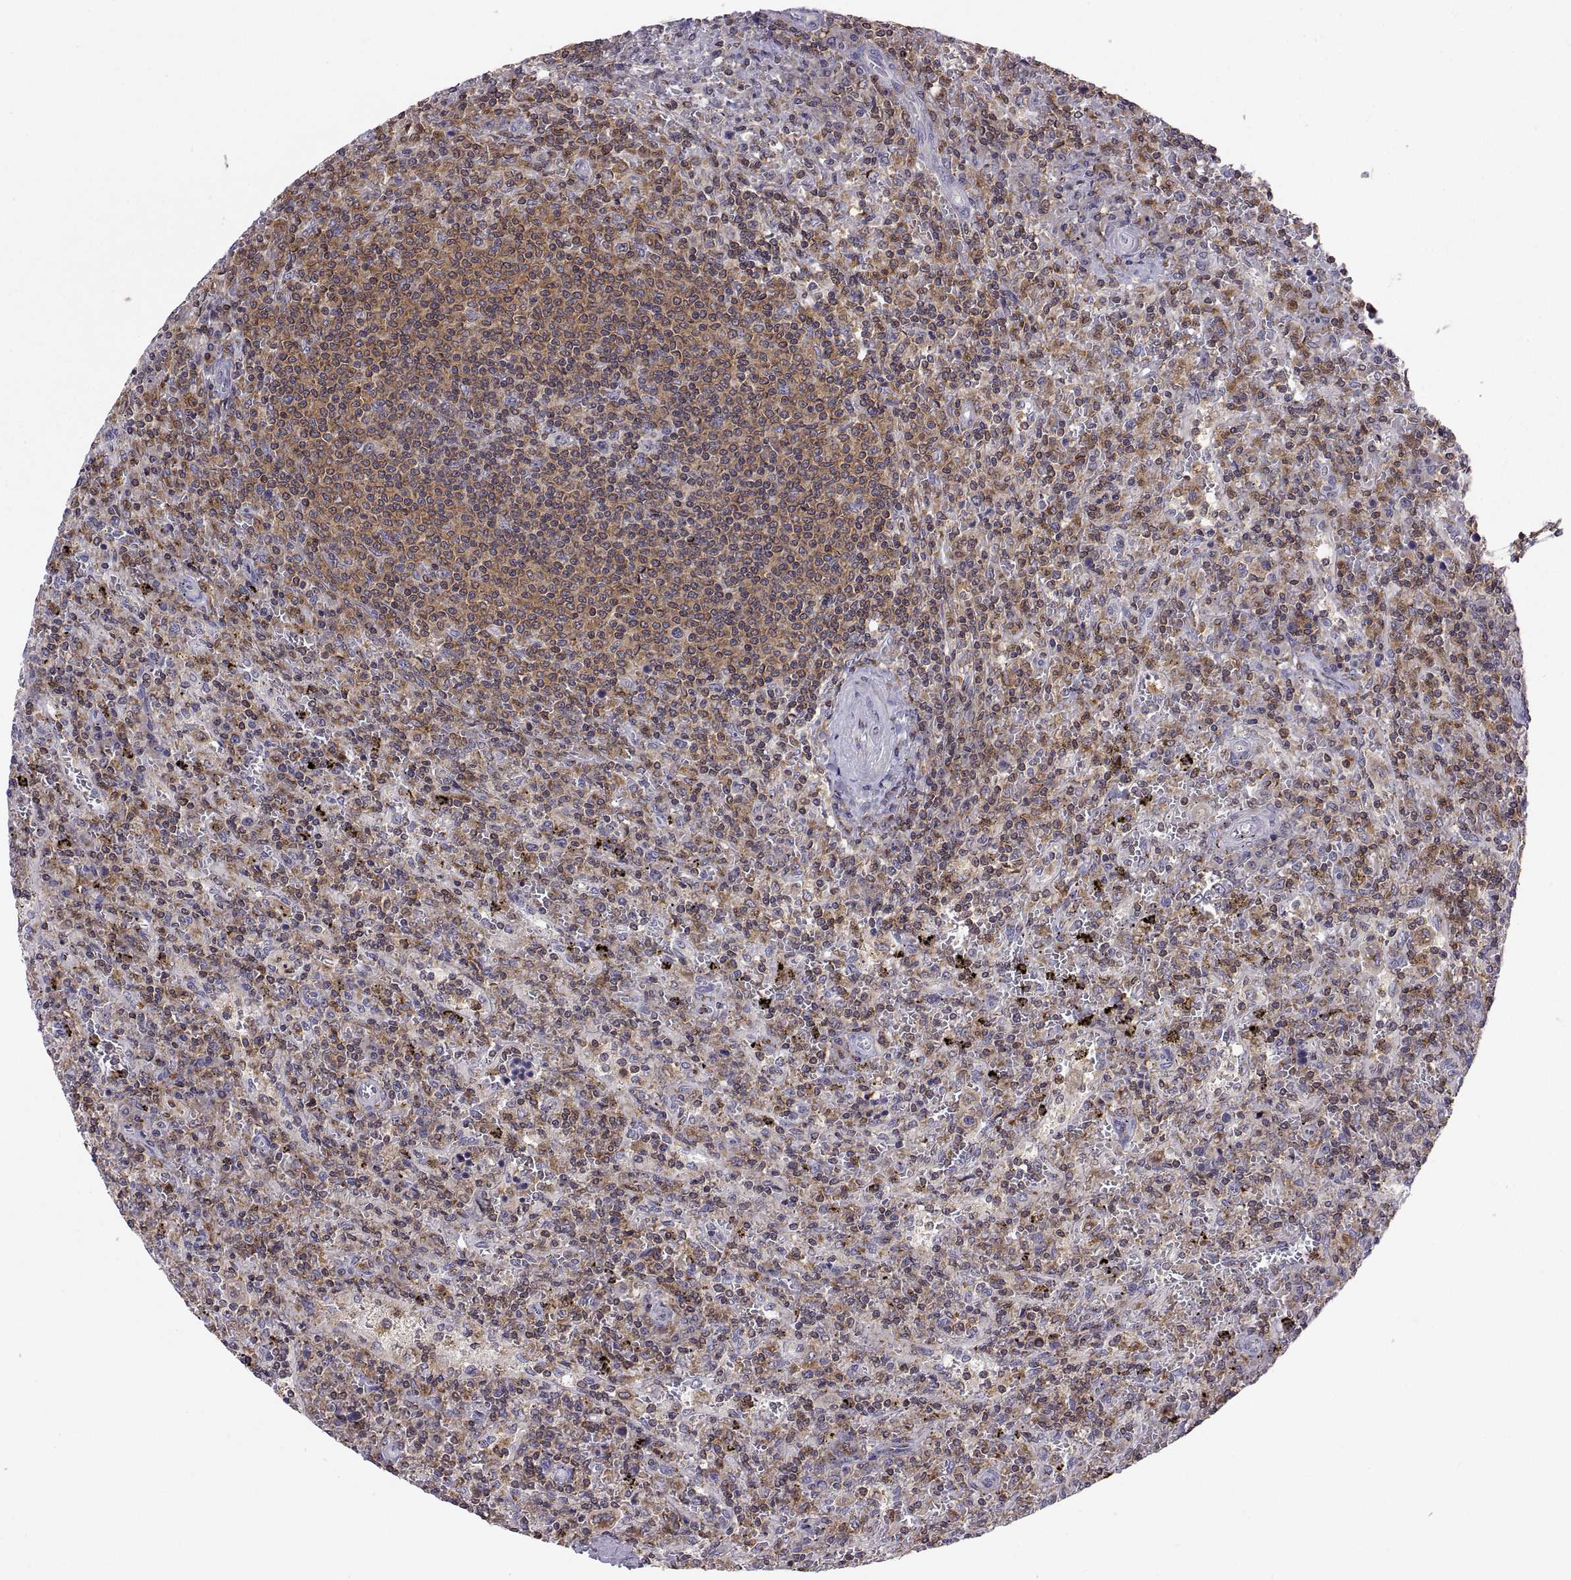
{"staining": {"intensity": "moderate", "quantity": ">75%", "location": "cytoplasmic/membranous"}, "tissue": "lymphoma", "cell_type": "Tumor cells", "image_type": "cancer", "snomed": [{"axis": "morphology", "description": "Malignant lymphoma, non-Hodgkin's type, Low grade"}, {"axis": "topography", "description": "Spleen"}], "caption": "Immunohistochemistry (IHC) (DAB (3,3'-diaminobenzidine)) staining of lymphoma shows moderate cytoplasmic/membranous protein positivity in approximately >75% of tumor cells.", "gene": "ACAP1", "patient": {"sex": "male", "age": 62}}